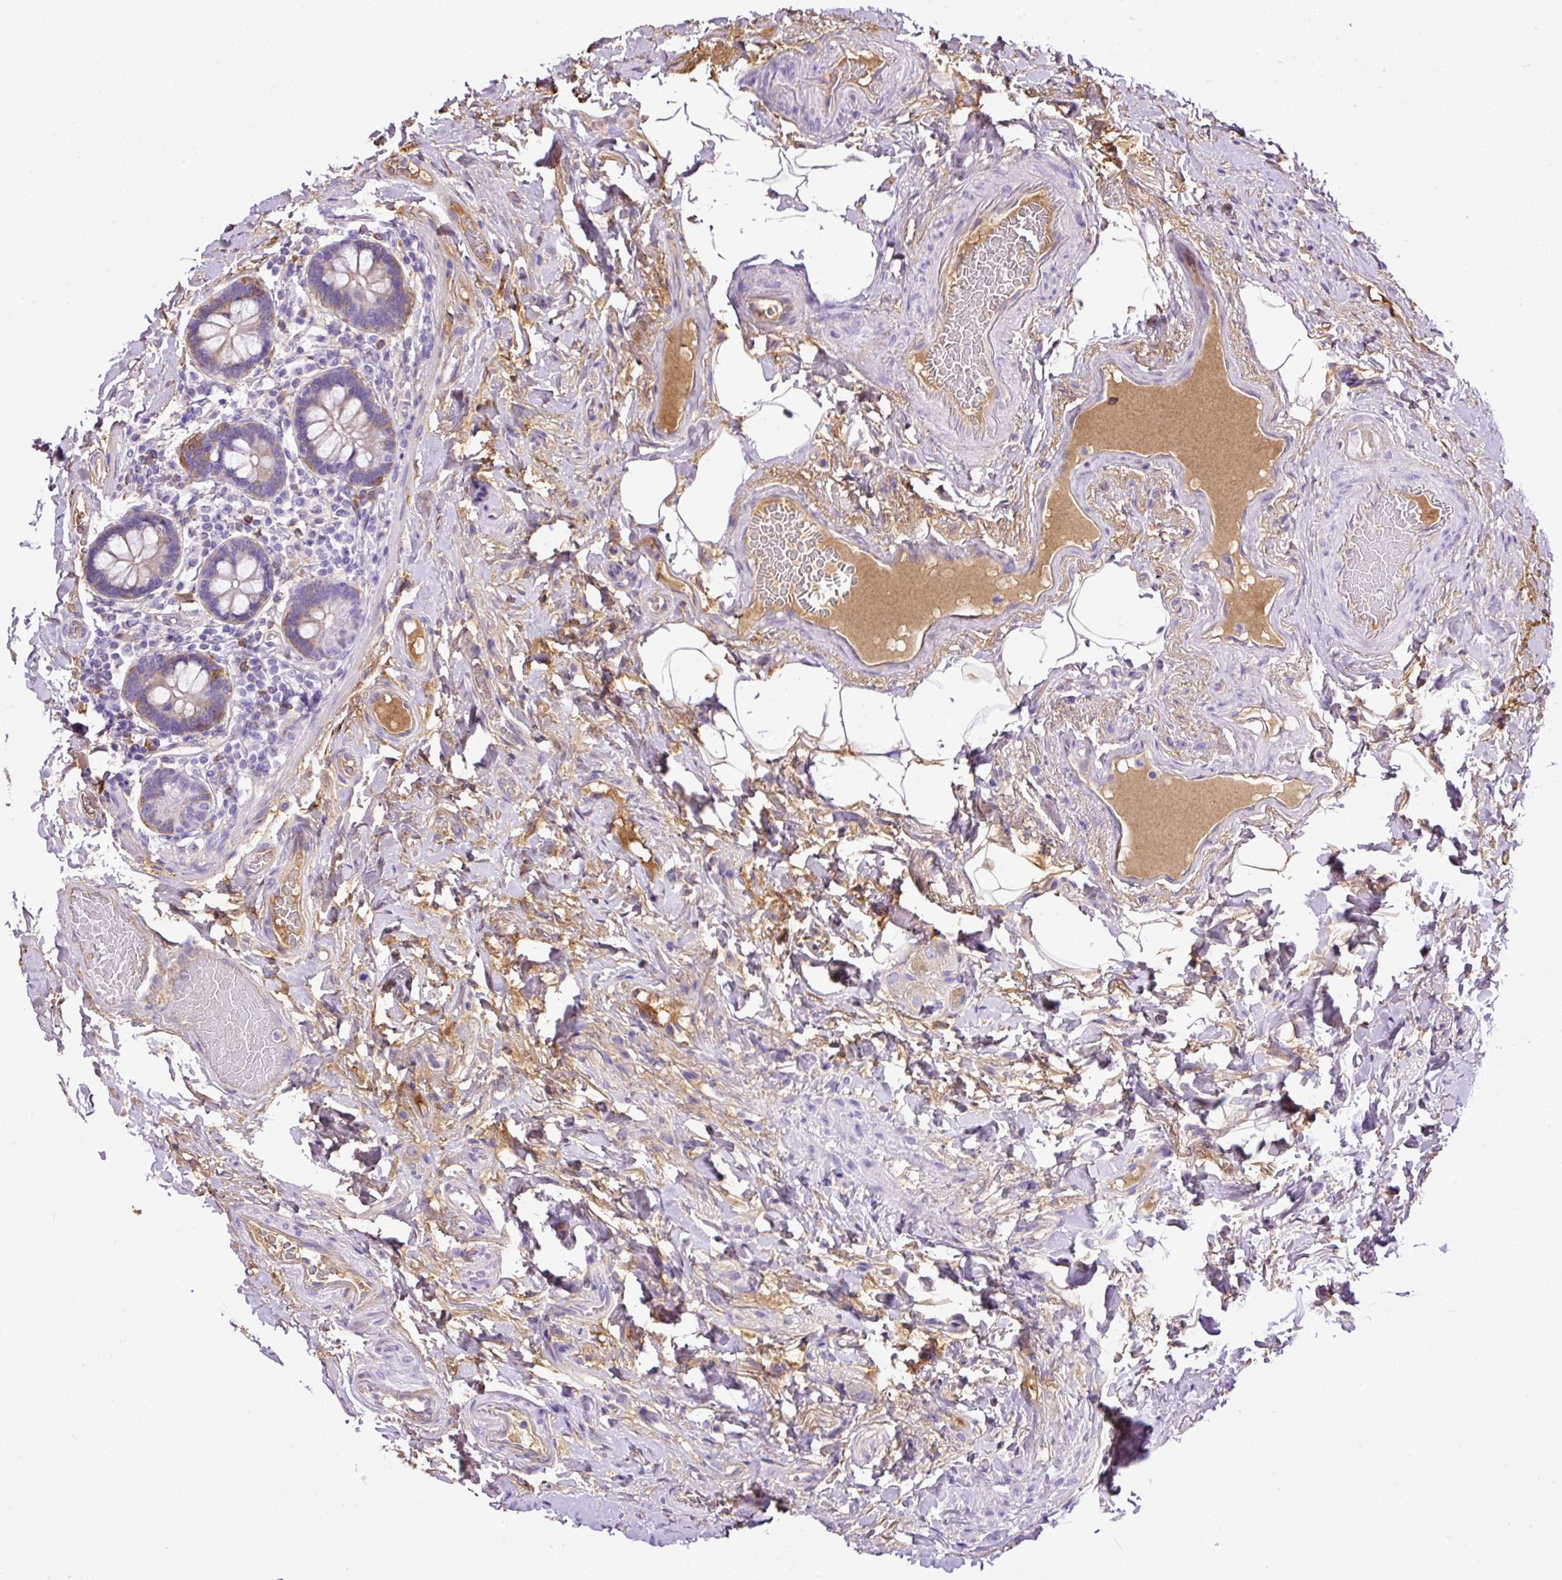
{"staining": {"intensity": "weak", "quantity": "<25%", "location": "cytoplasmic/membranous"}, "tissue": "small intestine", "cell_type": "Glandular cells", "image_type": "normal", "snomed": [{"axis": "morphology", "description": "Normal tissue, NOS"}, {"axis": "topography", "description": "Small intestine"}], "caption": "Immunohistochemical staining of benign human small intestine shows no significant positivity in glandular cells. The staining was performed using DAB to visualize the protein expression in brown, while the nuclei were stained in blue with hematoxylin (Magnification: 20x).", "gene": "CLEC3B", "patient": {"sex": "female", "age": 64}}